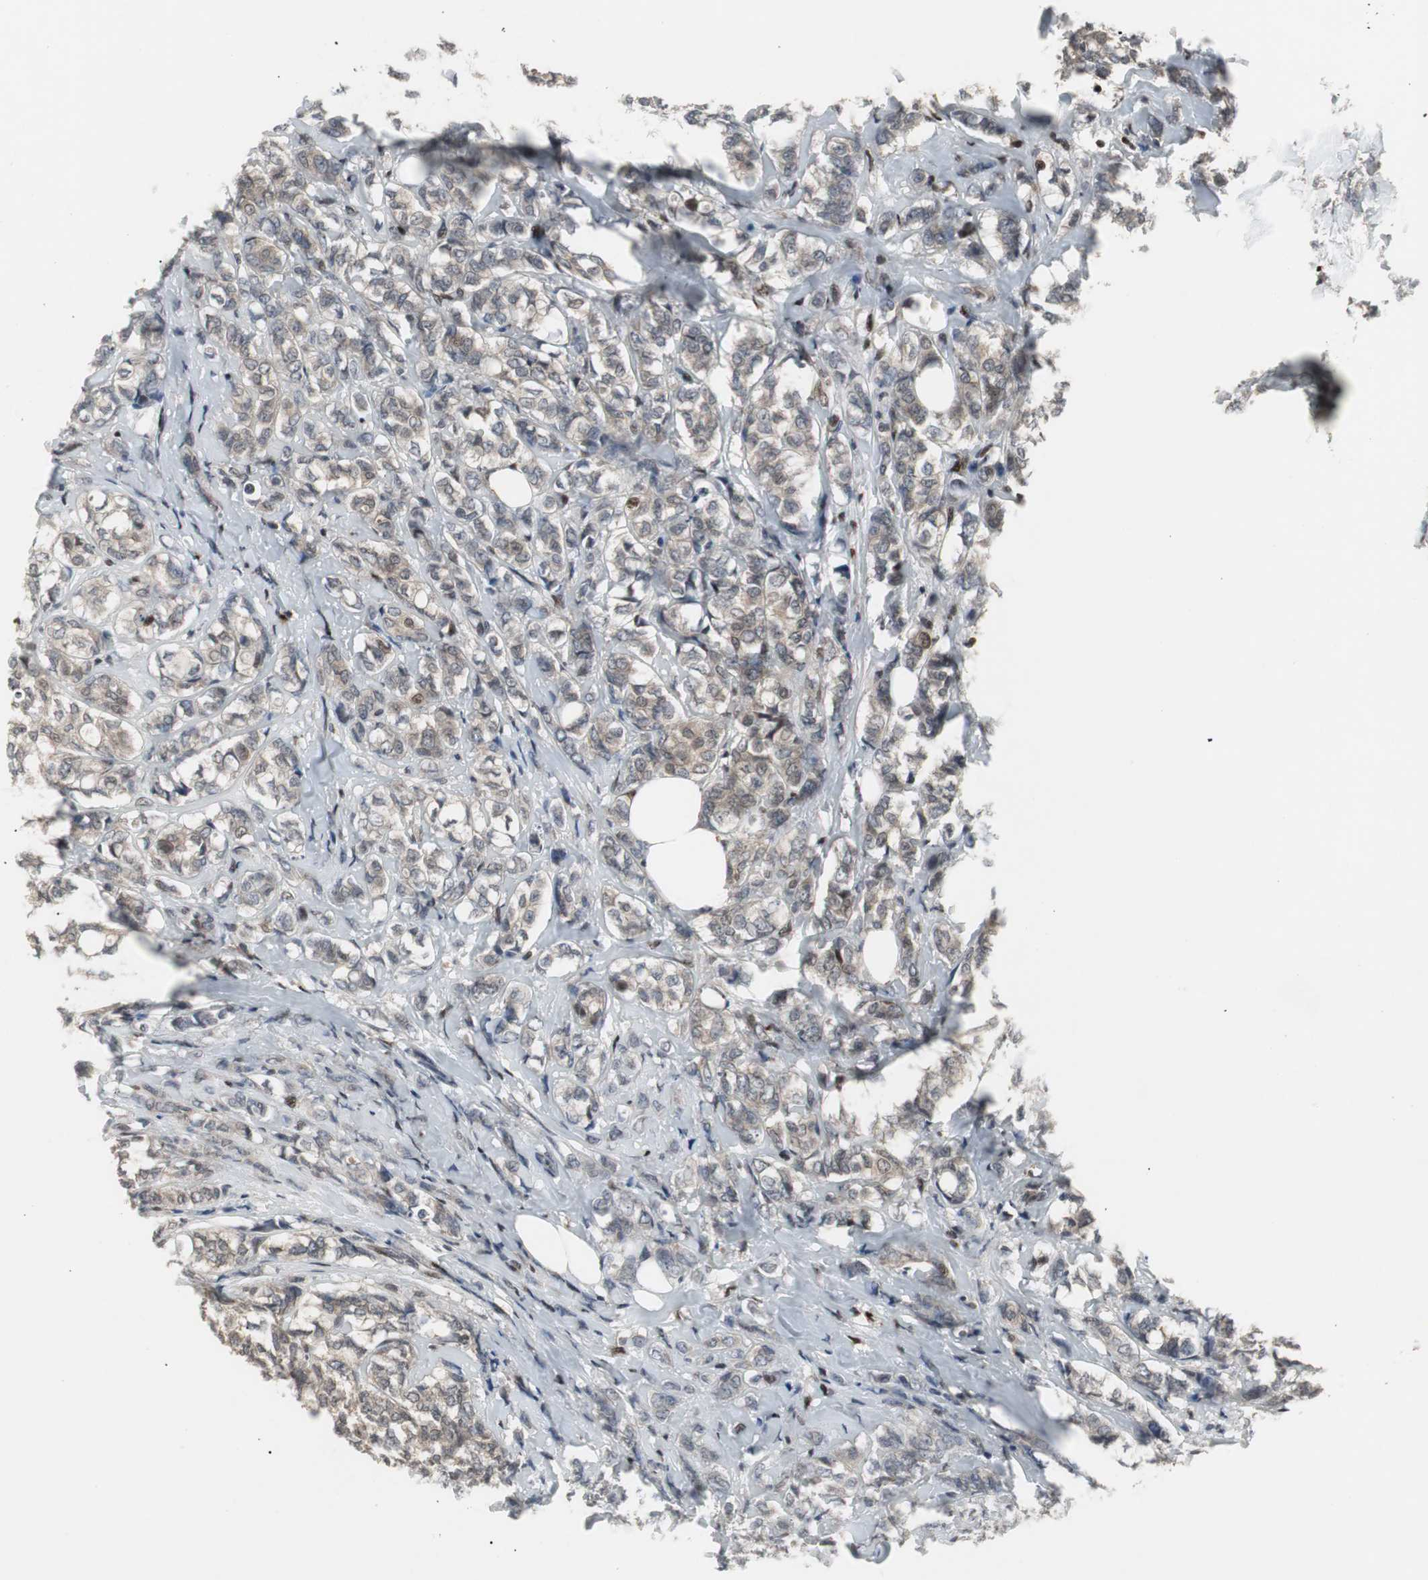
{"staining": {"intensity": "negative", "quantity": "none", "location": "none"}, "tissue": "breast cancer", "cell_type": "Tumor cells", "image_type": "cancer", "snomed": [{"axis": "morphology", "description": "Lobular carcinoma"}, {"axis": "topography", "description": "Breast"}], "caption": "An immunohistochemistry (IHC) image of breast cancer is shown. There is no staining in tumor cells of breast cancer.", "gene": "GRK2", "patient": {"sex": "female", "age": 60}}